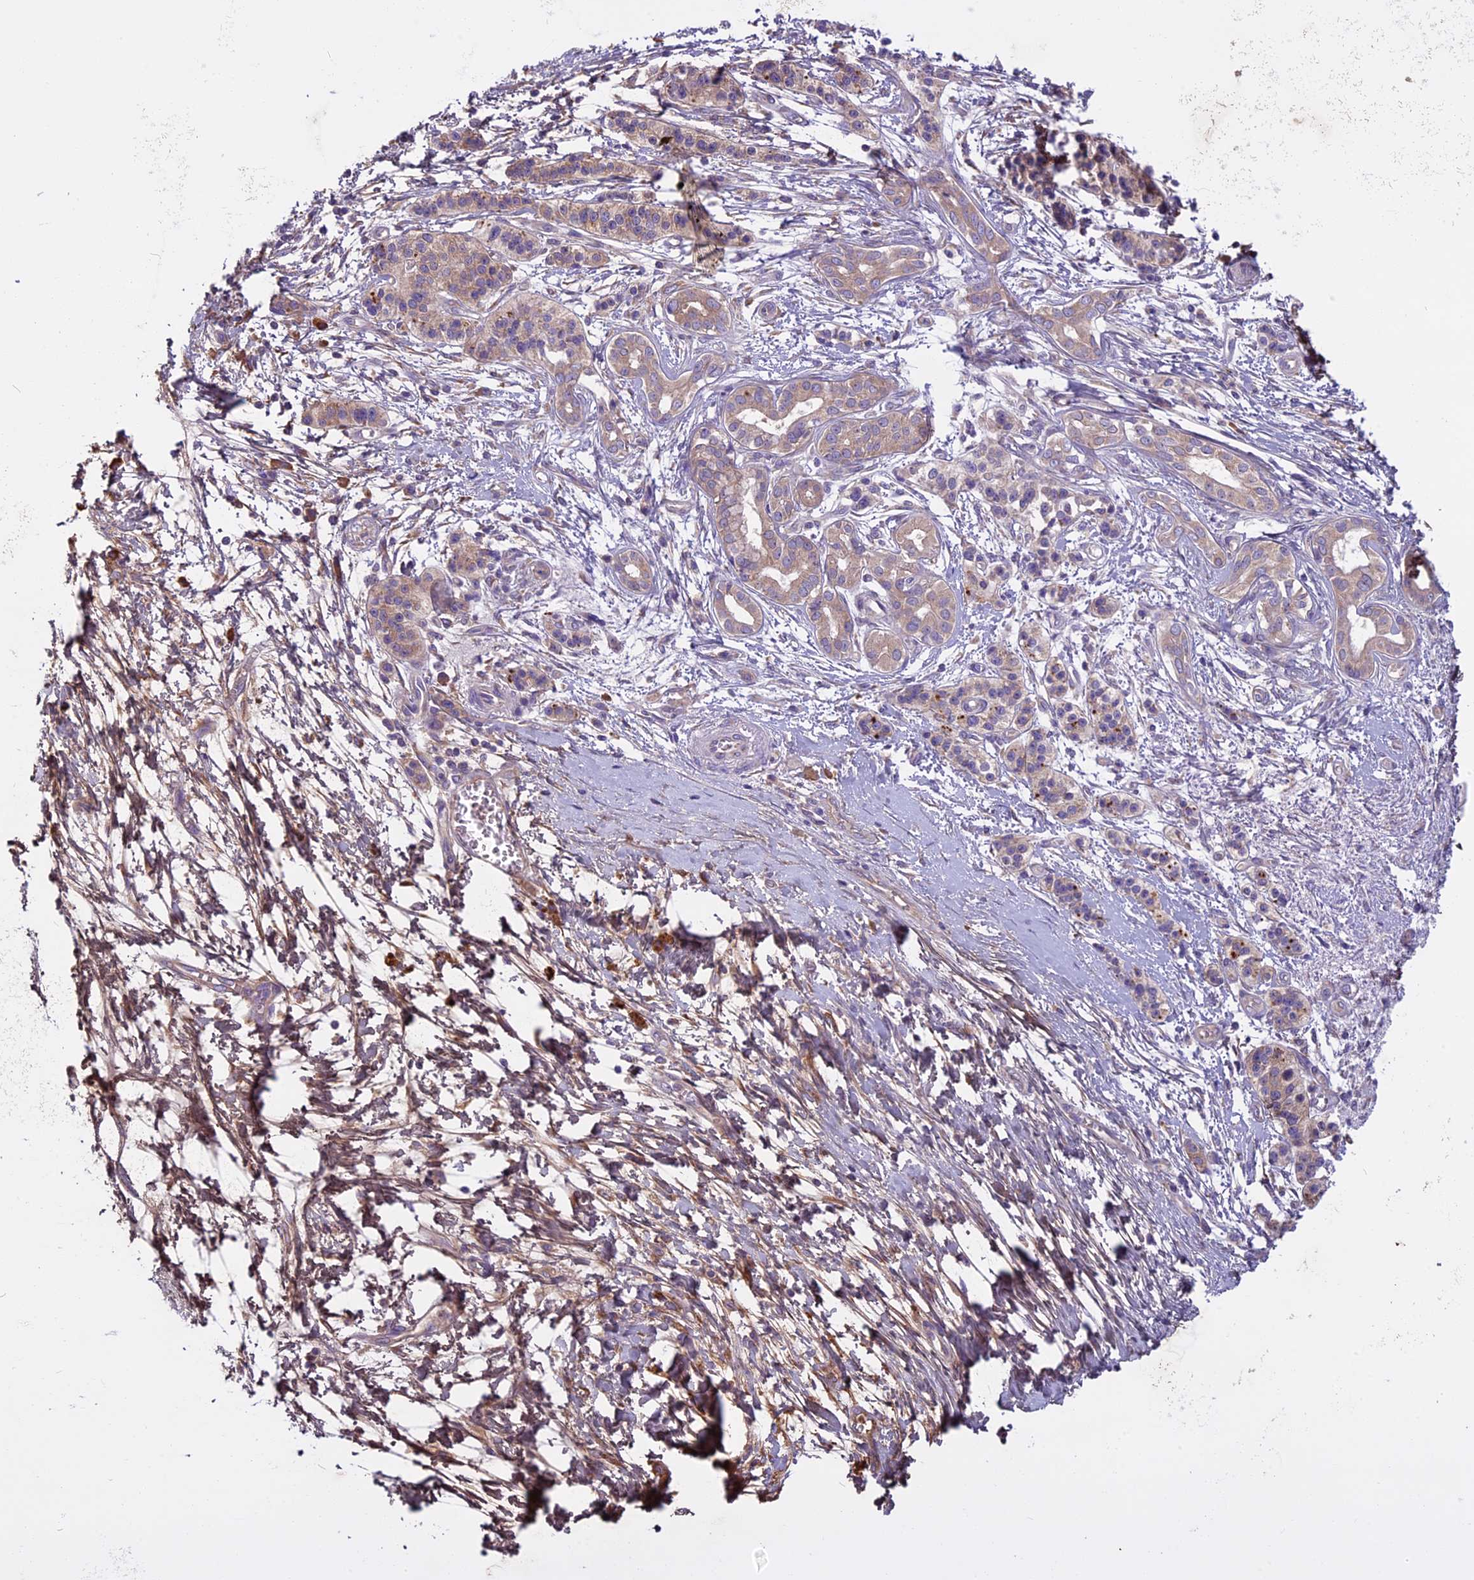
{"staining": {"intensity": "weak", "quantity": ">75%", "location": "cytoplasmic/membranous"}, "tissue": "pancreatic cancer", "cell_type": "Tumor cells", "image_type": "cancer", "snomed": [{"axis": "morphology", "description": "Adenocarcinoma, NOS"}, {"axis": "topography", "description": "Pancreas"}], "caption": "Immunohistochemical staining of pancreatic cancer (adenocarcinoma) demonstrates weak cytoplasmic/membranous protein positivity in about >75% of tumor cells. Using DAB (3,3'-diaminobenzidine) (brown) and hematoxylin (blue) stains, captured at high magnification using brightfield microscopy.", "gene": "DCTN5", "patient": {"sex": "male", "age": 50}}